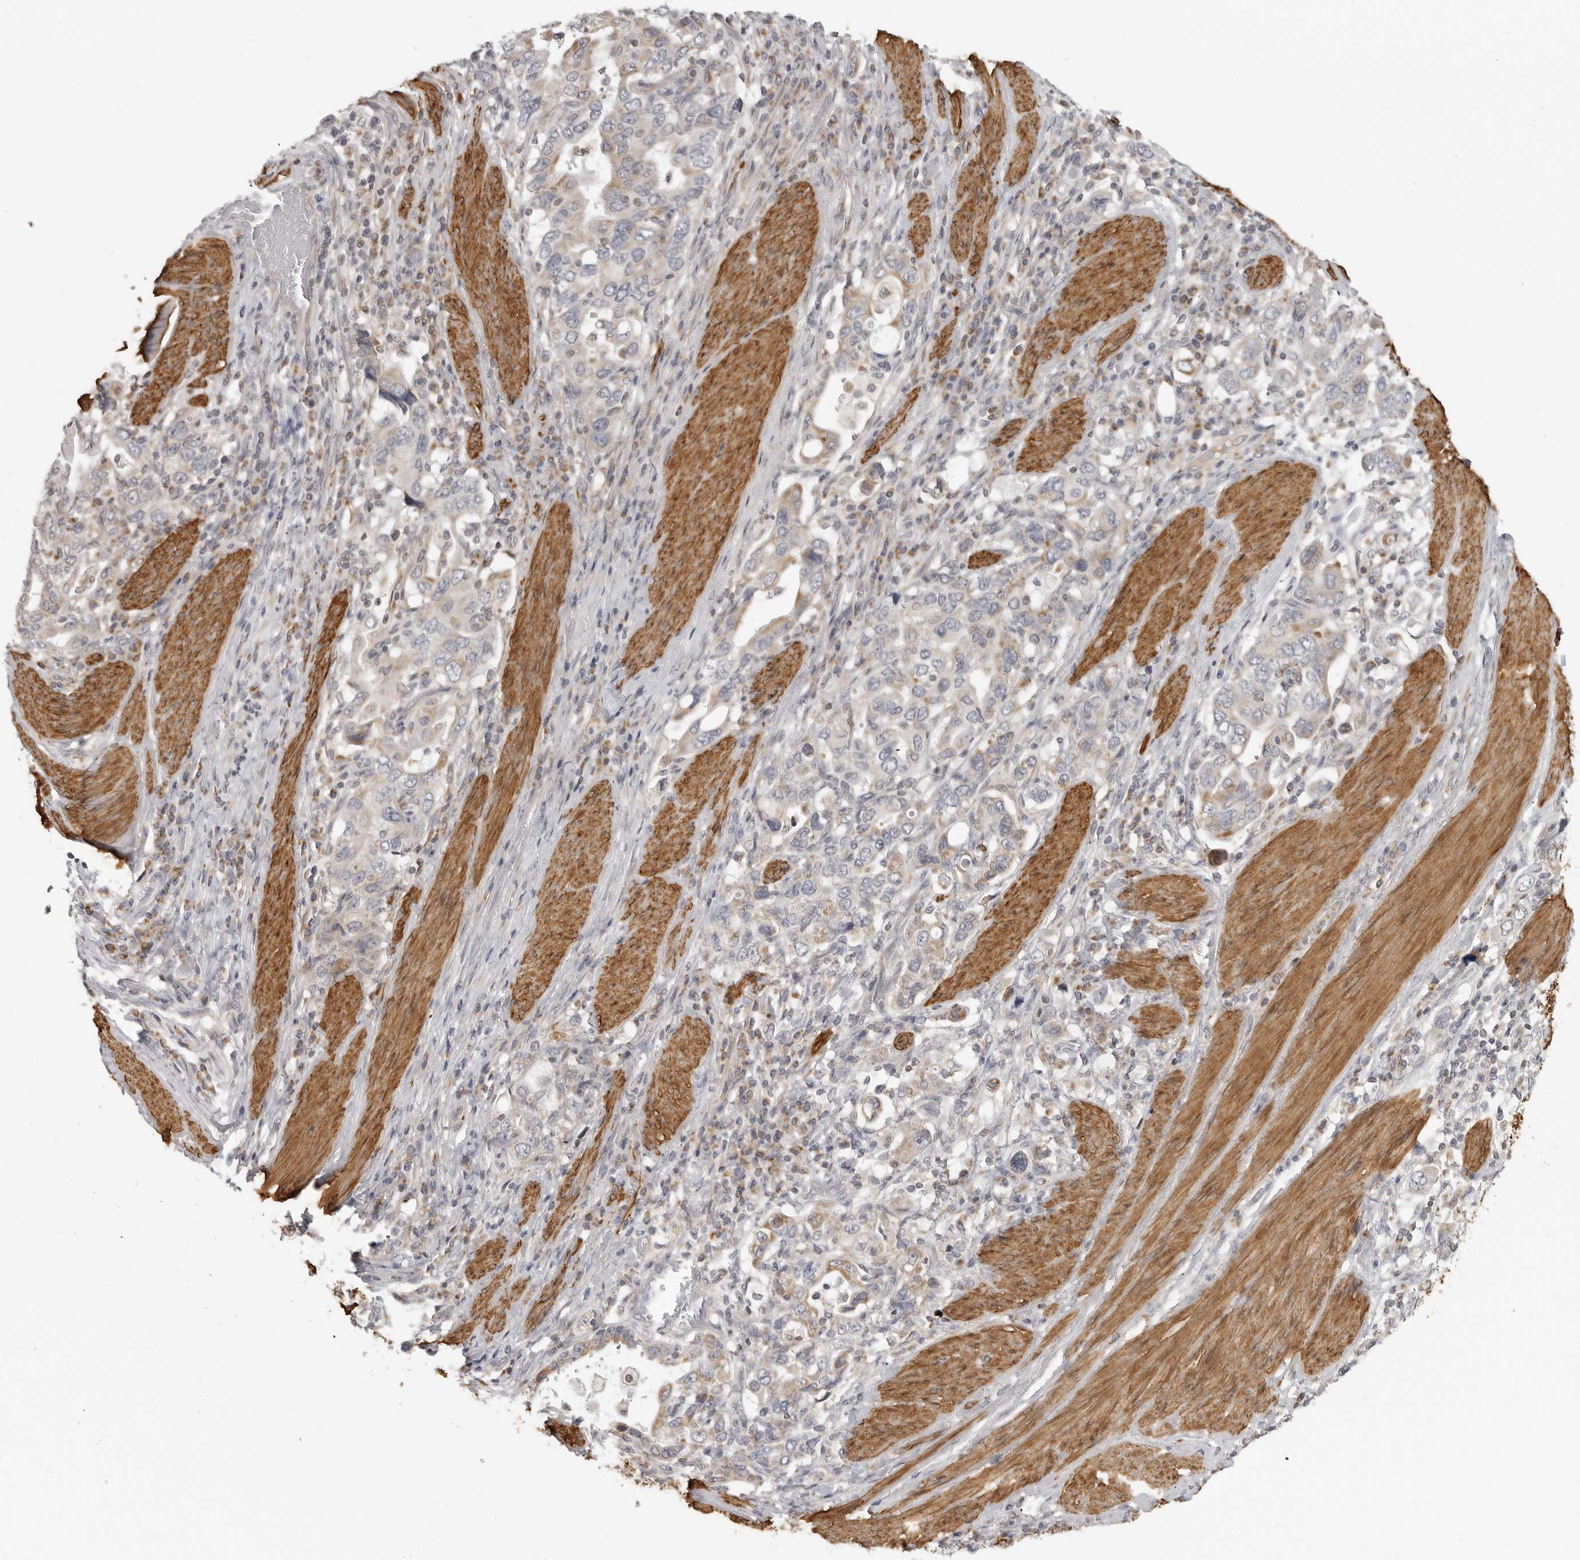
{"staining": {"intensity": "weak", "quantity": "25%-75%", "location": "cytoplasmic/membranous"}, "tissue": "stomach cancer", "cell_type": "Tumor cells", "image_type": "cancer", "snomed": [{"axis": "morphology", "description": "Adenocarcinoma, NOS"}, {"axis": "topography", "description": "Stomach, upper"}], "caption": "Immunohistochemical staining of stomach adenocarcinoma shows low levels of weak cytoplasmic/membranous protein positivity in approximately 25%-75% of tumor cells.", "gene": "MAP7D1", "patient": {"sex": "male", "age": 62}}